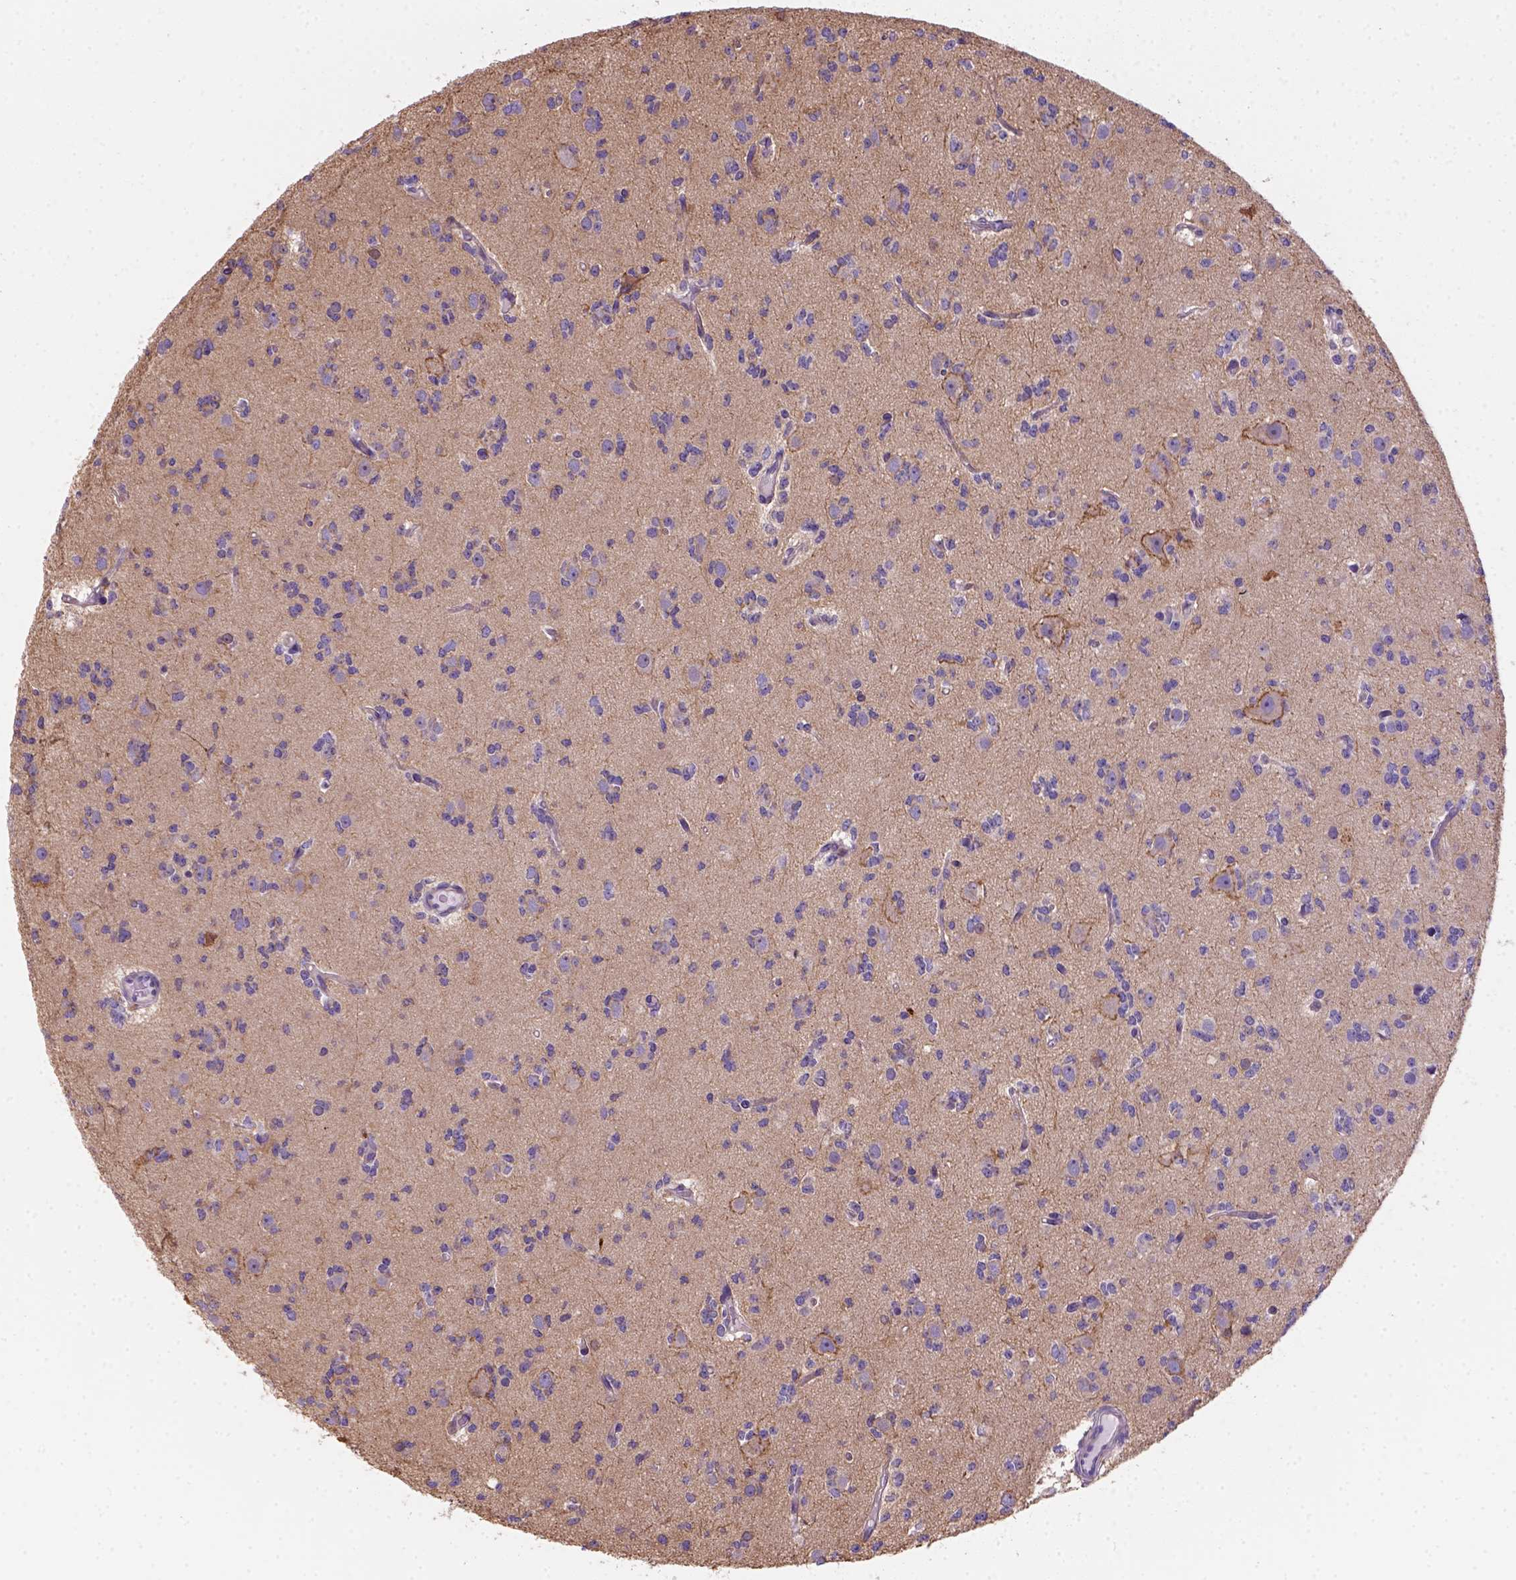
{"staining": {"intensity": "negative", "quantity": "none", "location": "none"}, "tissue": "glioma", "cell_type": "Tumor cells", "image_type": "cancer", "snomed": [{"axis": "morphology", "description": "Glioma, malignant, Low grade"}, {"axis": "topography", "description": "Brain"}], "caption": "Immunohistochemistry of human glioma demonstrates no staining in tumor cells. (Stains: DAB immunohistochemistry (IHC) with hematoxylin counter stain, Microscopy: brightfield microscopy at high magnification).", "gene": "GPRC5D", "patient": {"sex": "male", "age": 27}}